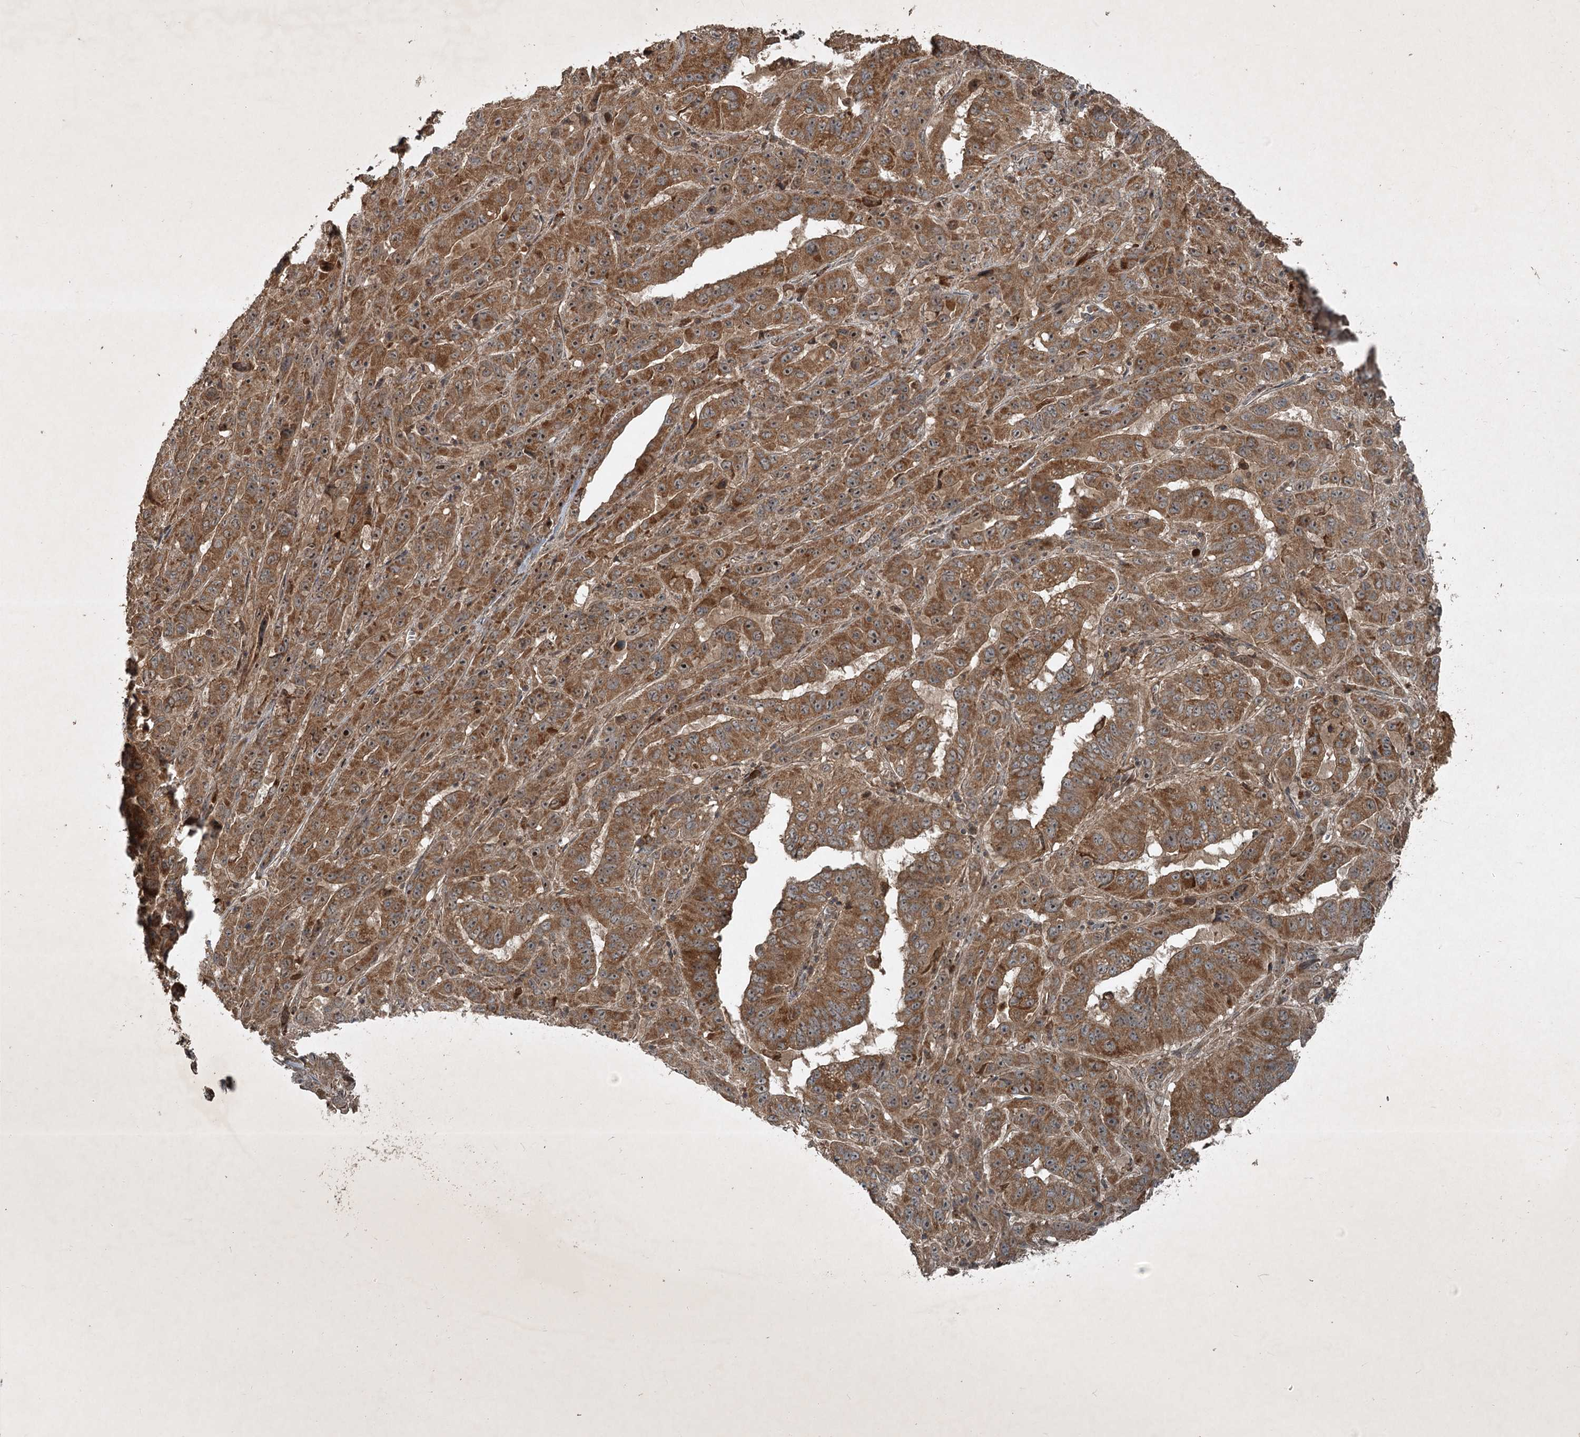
{"staining": {"intensity": "moderate", "quantity": ">75%", "location": "cytoplasmic/membranous"}, "tissue": "pancreatic cancer", "cell_type": "Tumor cells", "image_type": "cancer", "snomed": [{"axis": "morphology", "description": "Adenocarcinoma, NOS"}, {"axis": "topography", "description": "Pancreas"}], "caption": "A brown stain shows moderate cytoplasmic/membranous expression of a protein in human pancreatic adenocarcinoma tumor cells.", "gene": "UNC93A", "patient": {"sex": "male", "age": 63}}